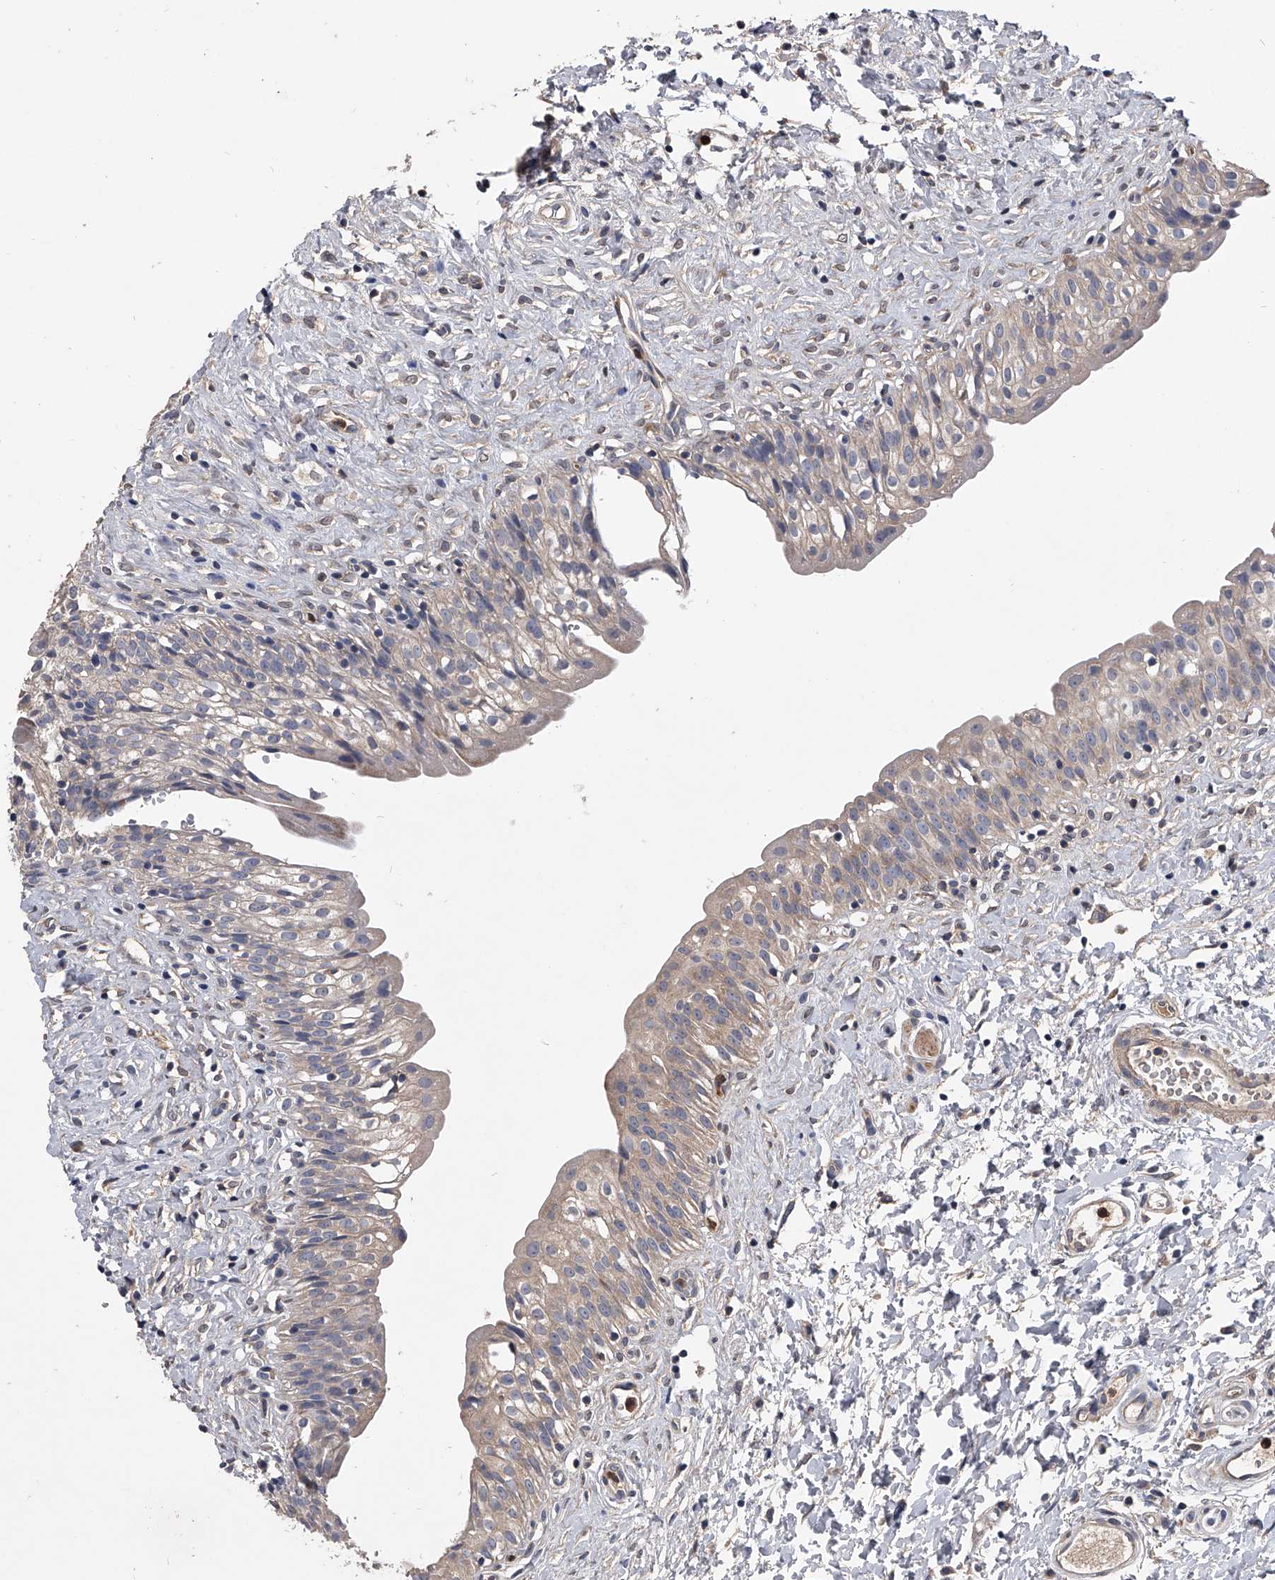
{"staining": {"intensity": "weak", "quantity": "<25%", "location": "cytoplasmic/membranous"}, "tissue": "urinary bladder", "cell_type": "Urothelial cells", "image_type": "normal", "snomed": [{"axis": "morphology", "description": "Normal tissue, NOS"}, {"axis": "topography", "description": "Urinary bladder"}], "caption": "Immunohistochemical staining of benign urinary bladder displays no significant positivity in urothelial cells.", "gene": "NRP1", "patient": {"sex": "male", "age": 51}}